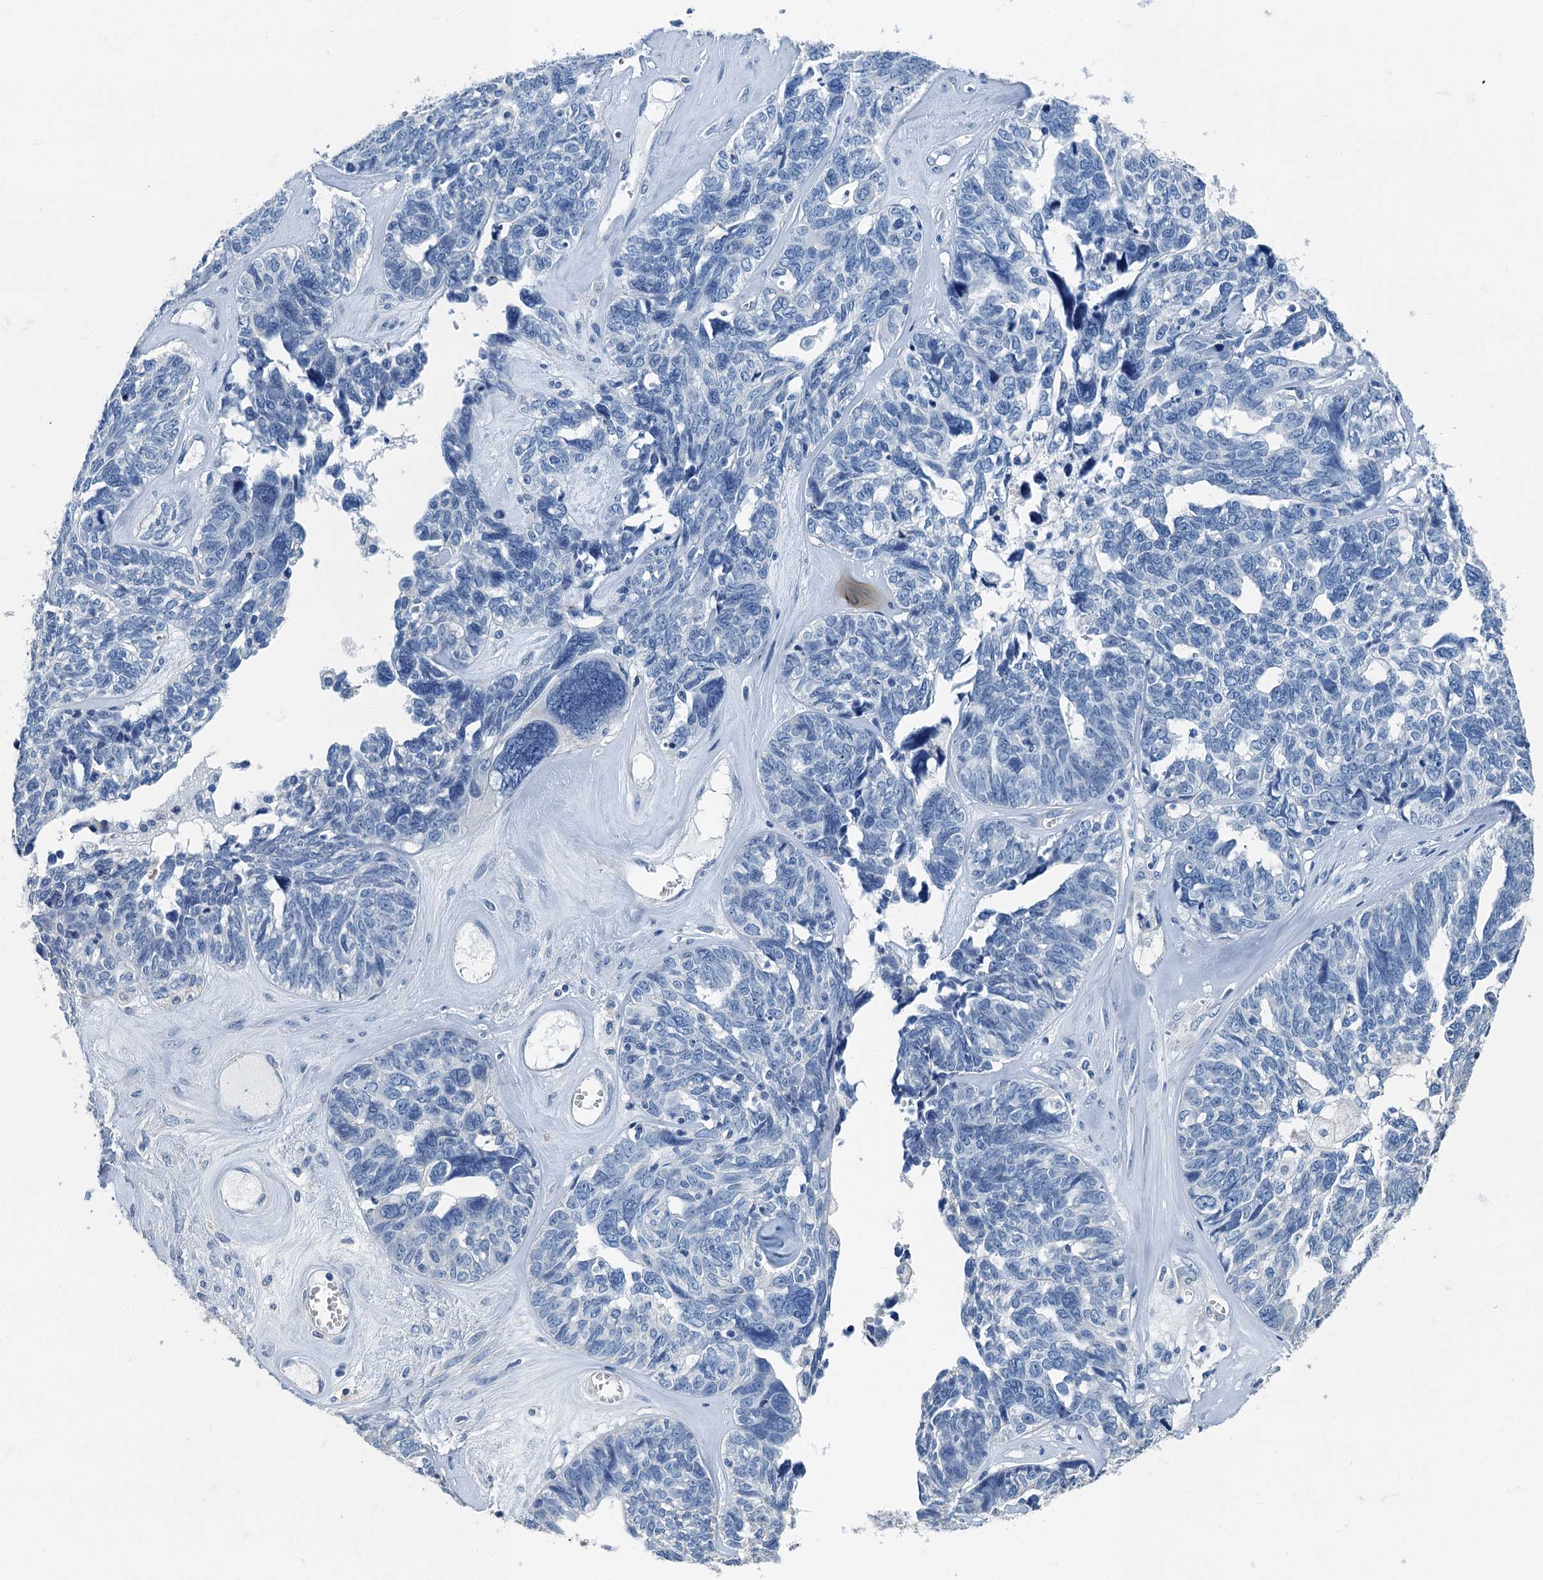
{"staining": {"intensity": "negative", "quantity": "none", "location": "none"}, "tissue": "ovarian cancer", "cell_type": "Tumor cells", "image_type": "cancer", "snomed": [{"axis": "morphology", "description": "Cystadenocarcinoma, serous, NOS"}, {"axis": "topography", "description": "Ovary"}], "caption": "An image of ovarian cancer stained for a protein shows no brown staining in tumor cells. (Brightfield microscopy of DAB (3,3'-diaminobenzidine) immunohistochemistry (IHC) at high magnification).", "gene": "GADL1", "patient": {"sex": "female", "age": 79}}